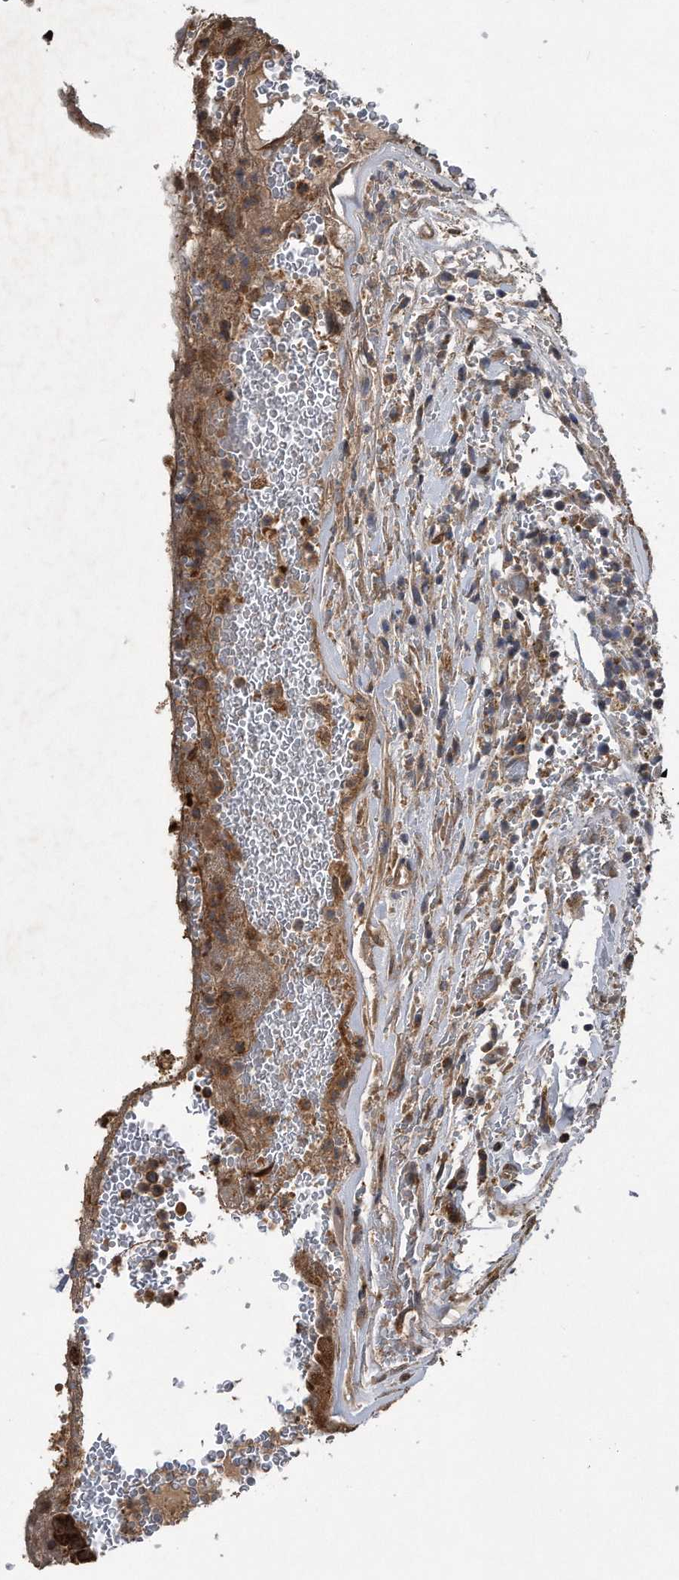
{"staining": {"intensity": "strong", "quantity": ">75%", "location": "cytoplasmic/membranous"}, "tissue": "thyroid cancer", "cell_type": "Tumor cells", "image_type": "cancer", "snomed": [{"axis": "morphology", "description": "Papillary adenocarcinoma, NOS"}, {"axis": "topography", "description": "Thyroid gland"}], "caption": "A high-resolution image shows IHC staining of thyroid cancer (papillary adenocarcinoma), which displays strong cytoplasmic/membranous staining in about >75% of tumor cells. (IHC, brightfield microscopy, high magnification).", "gene": "ALPK2", "patient": {"sex": "male", "age": 77}}